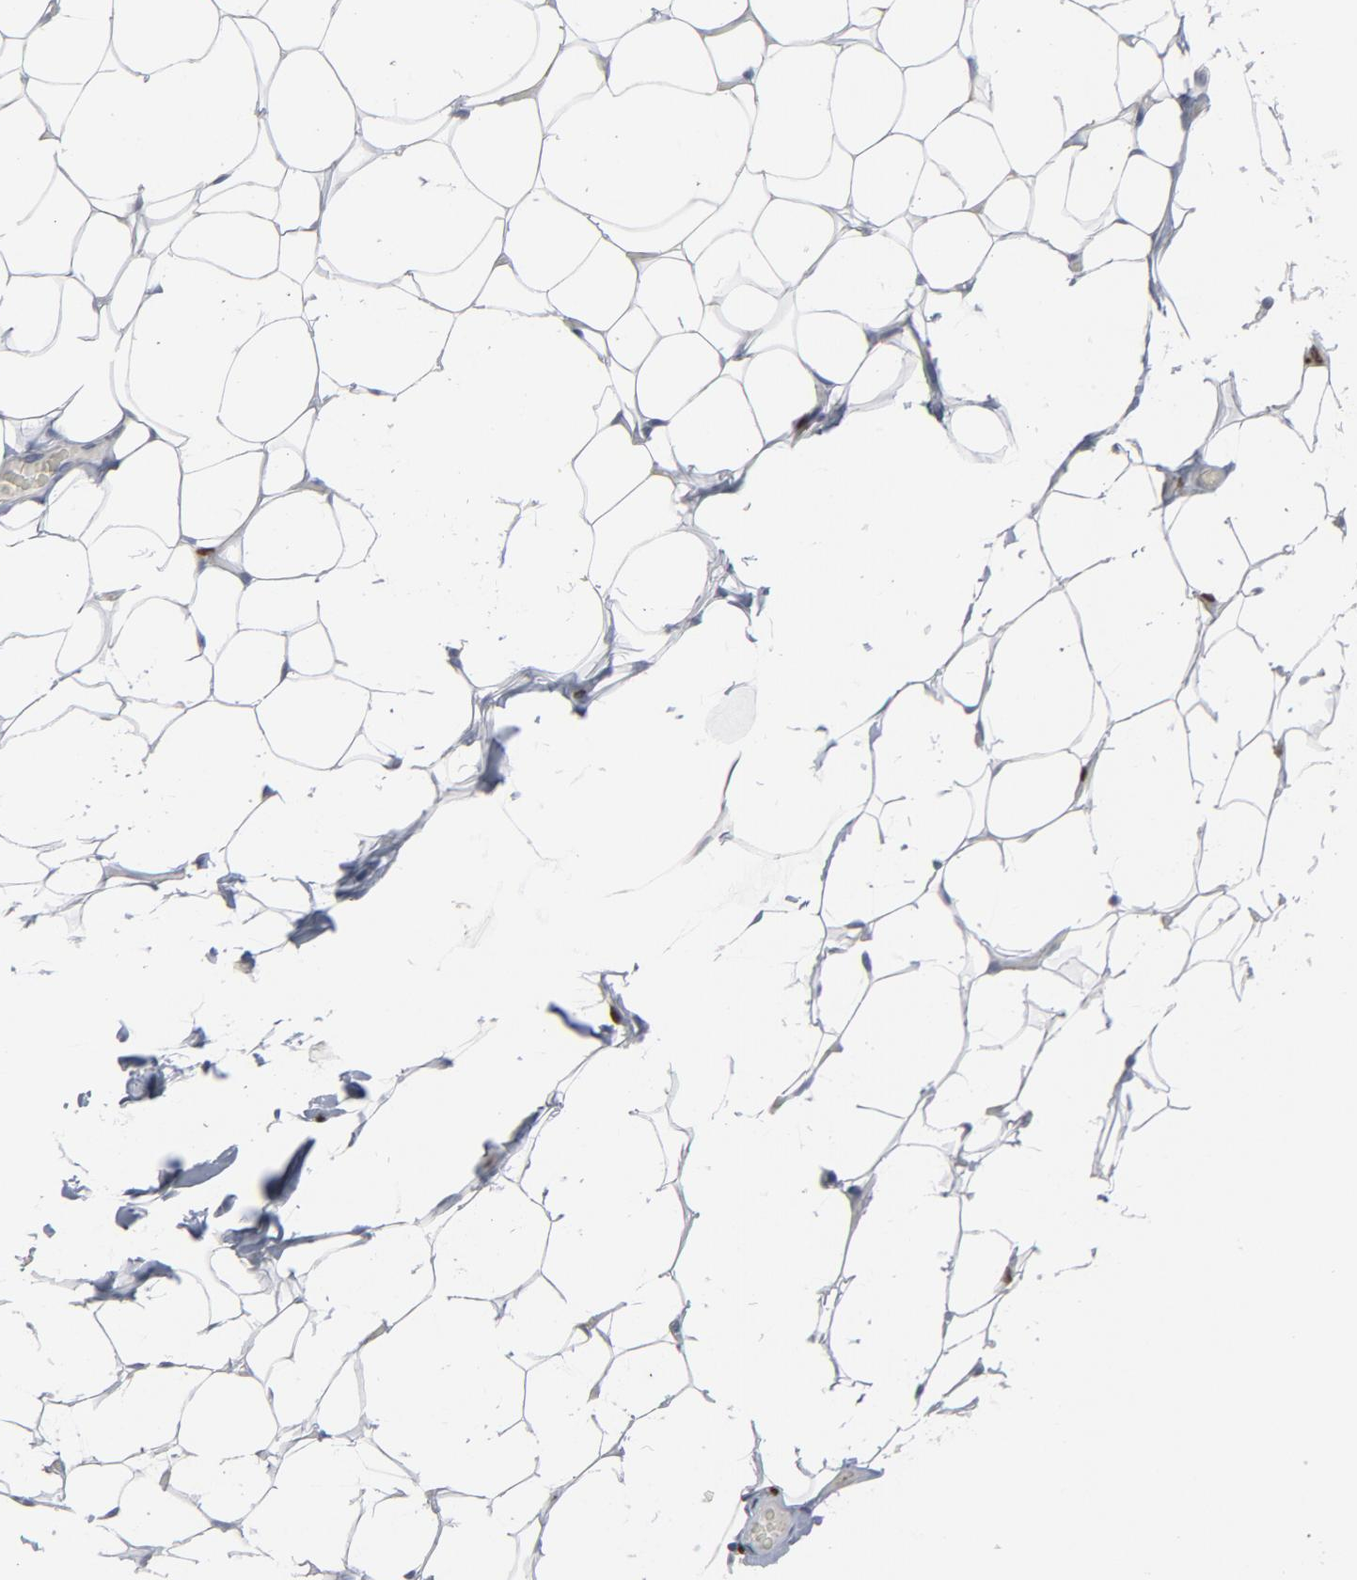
{"staining": {"intensity": "negative", "quantity": "none", "location": "none"}, "tissue": "adipose tissue", "cell_type": "Adipocytes", "image_type": "normal", "snomed": [{"axis": "morphology", "description": "Normal tissue, NOS"}, {"axis": "topography", "description": "Soft tissue"}], "caption": "Immunohistochemical staining of normal adipose tissue displays no significant staining in adipocytes. (DAB (3,3'-diaminobenzidine) immunohistochemistry (IHC) visualized using brightfield microscopy, high magnification).", "gene": "SPI1", "patient": {"sex": "male", "age": 26}}